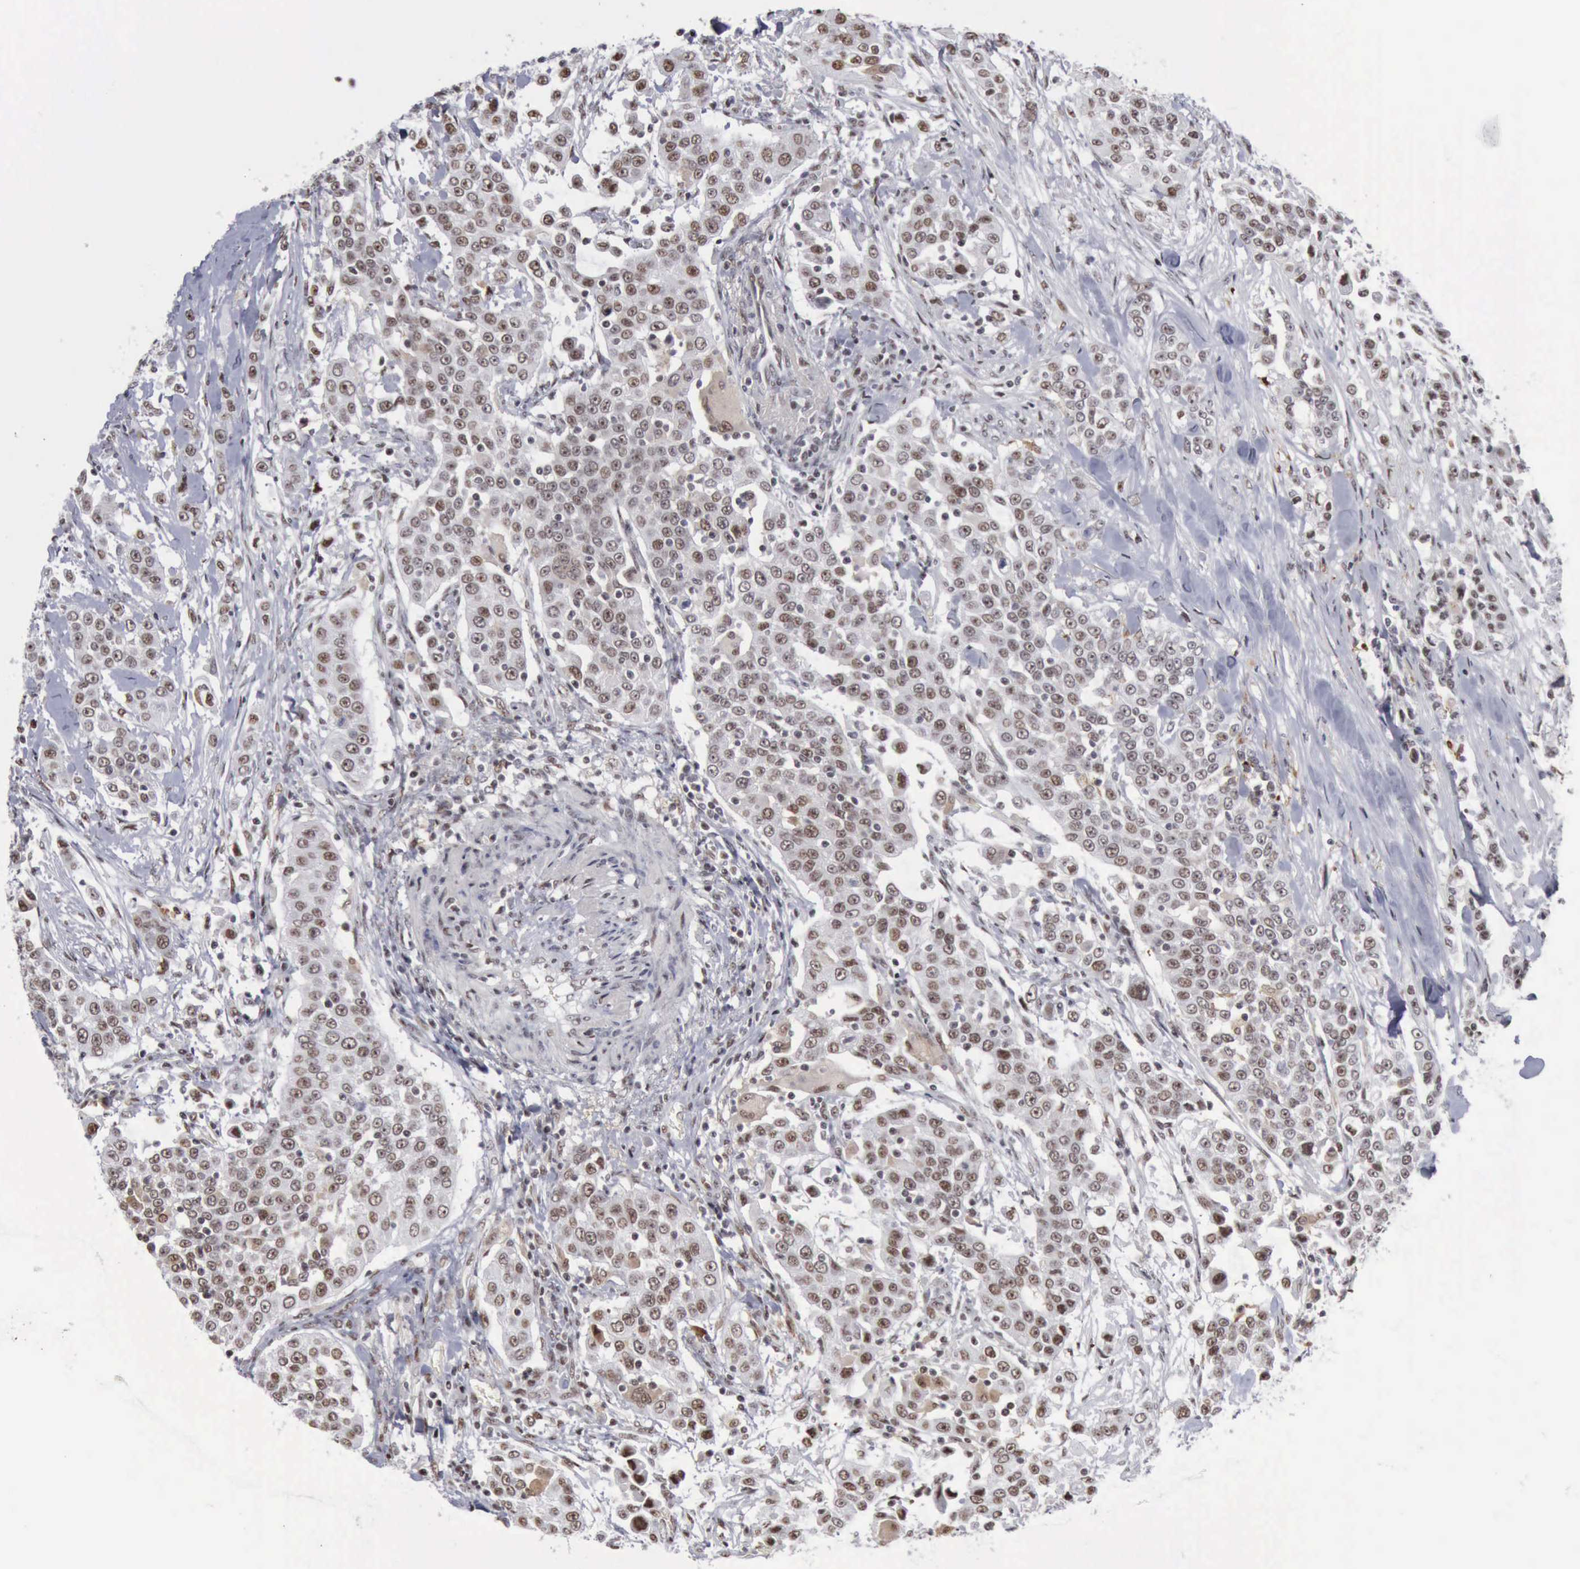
{"staining": {"intensity": "weak", "quantity": ">75%", "location": "nuclear"}, "tissue": "urothelial cancer", "cell_type": "Tumor cells", "image_type": "cancer", "snomed": [{"axis": "morphology", "description": "Urothelial carcinoma, High grade"}, {"axis": "topography", "description": "Urinary bladder"}], "caption": "Tumor cells exhibit low levels of weak nuclear expression in about >75% of cells in high-grade urothelial carcinoma. The staining is performed using DAB (3,3'-diaminobenzidine) brown chromogen to label protein expression. The nuclei are counter-stained blue using hematoxylin.", "gene": "KIAA0586", "patient": {"sex": "female", "age": 80}}